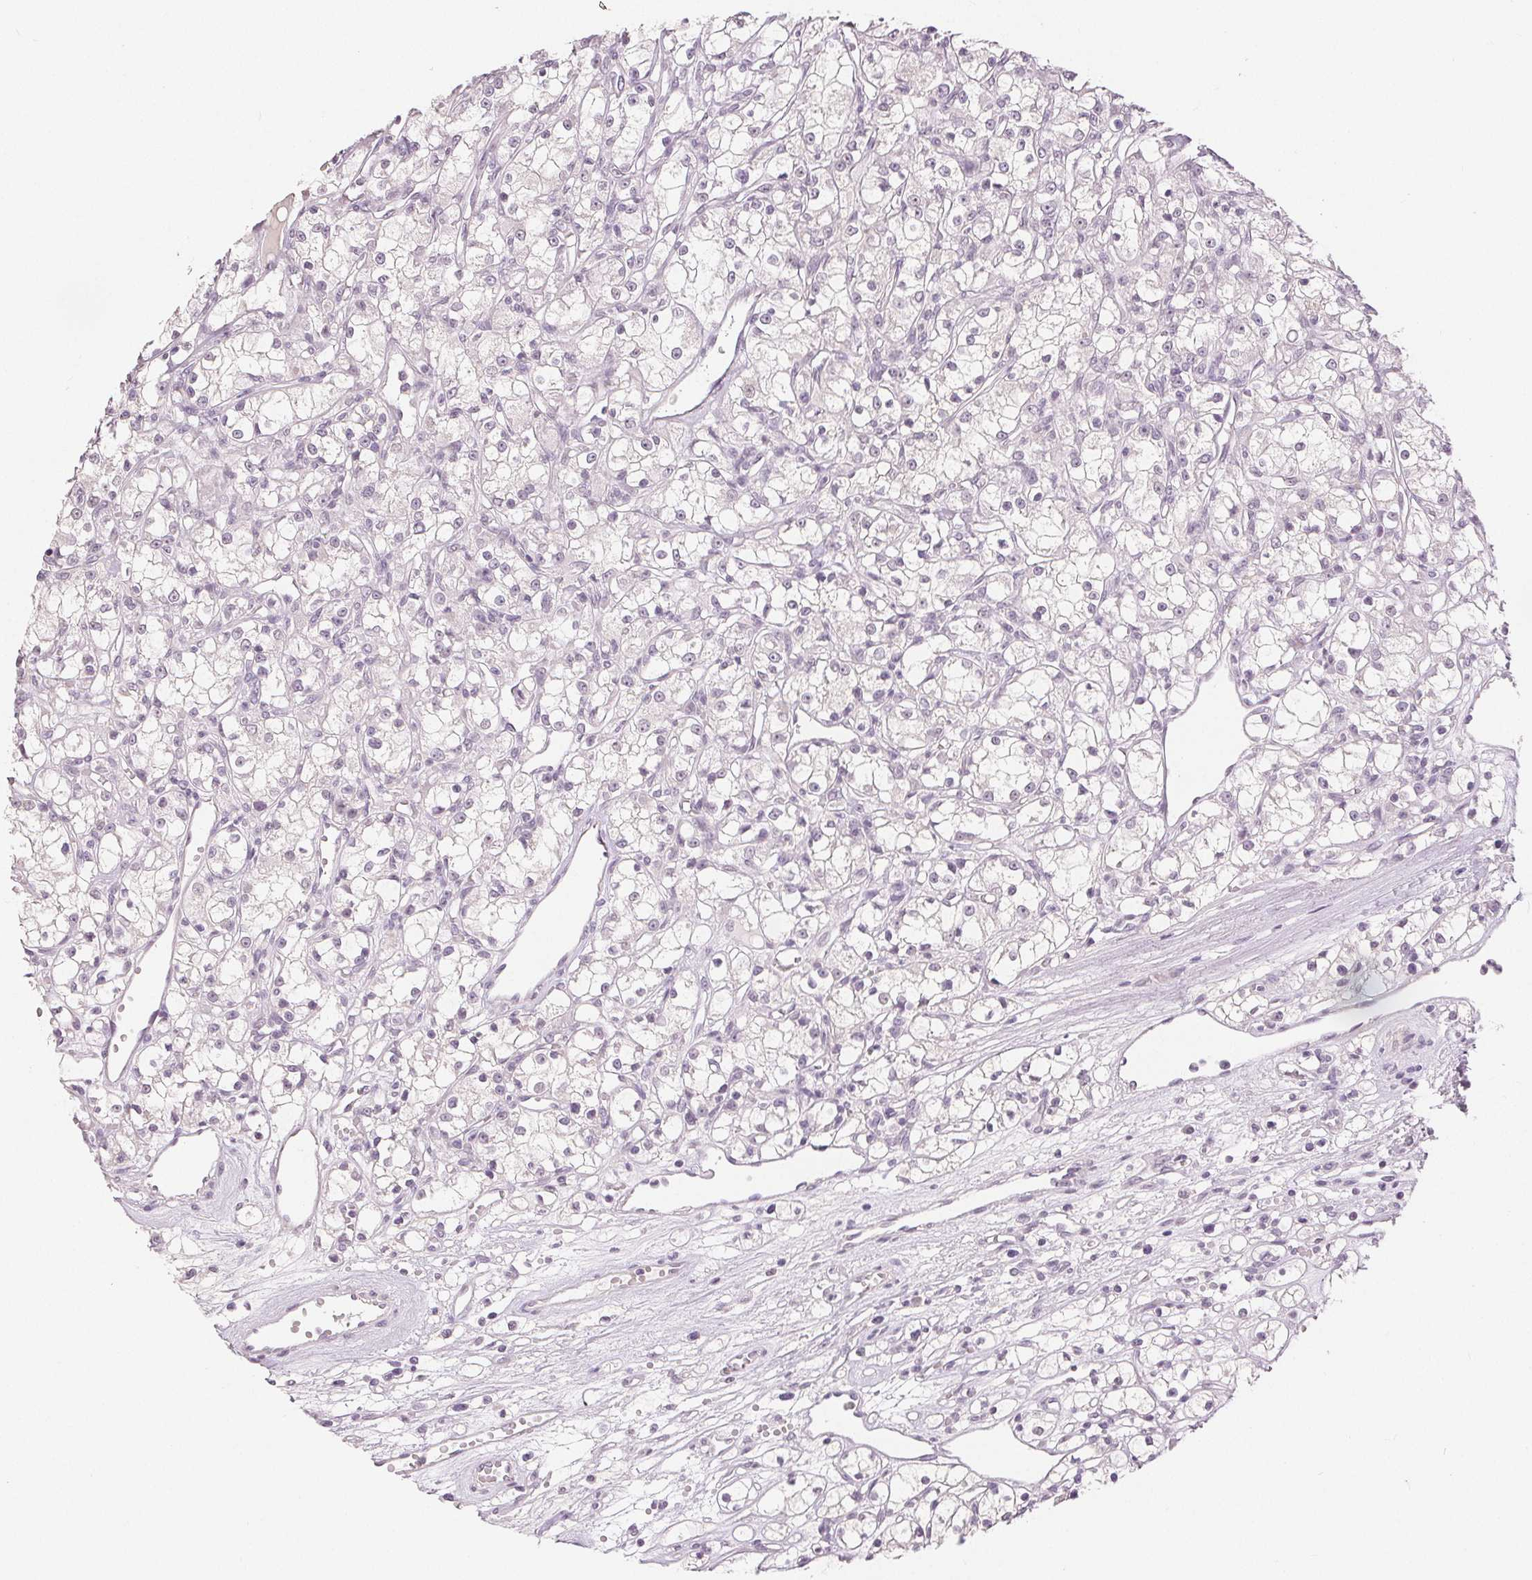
{"staining": {"intensity": "negative", "quantity": "none", "location": "none"}, "tissue": "renal cancer", "cell_type": "Tumor cells", "image_type": "cancer", "snomed": [{"axis": "morphology", "description": "Adenocarcinoma, NOS"}, {"axis": "topography", "description": "Kidney"}], "caption": "High power microscopy photomicrograph of an immunohistochemistry (IHC) micrograph of adenocarcinoma (renal), revealing no significant staining in tumor cells.", "gene": "SLC27A5", "patient": {"sex": "female", "age": 59}}